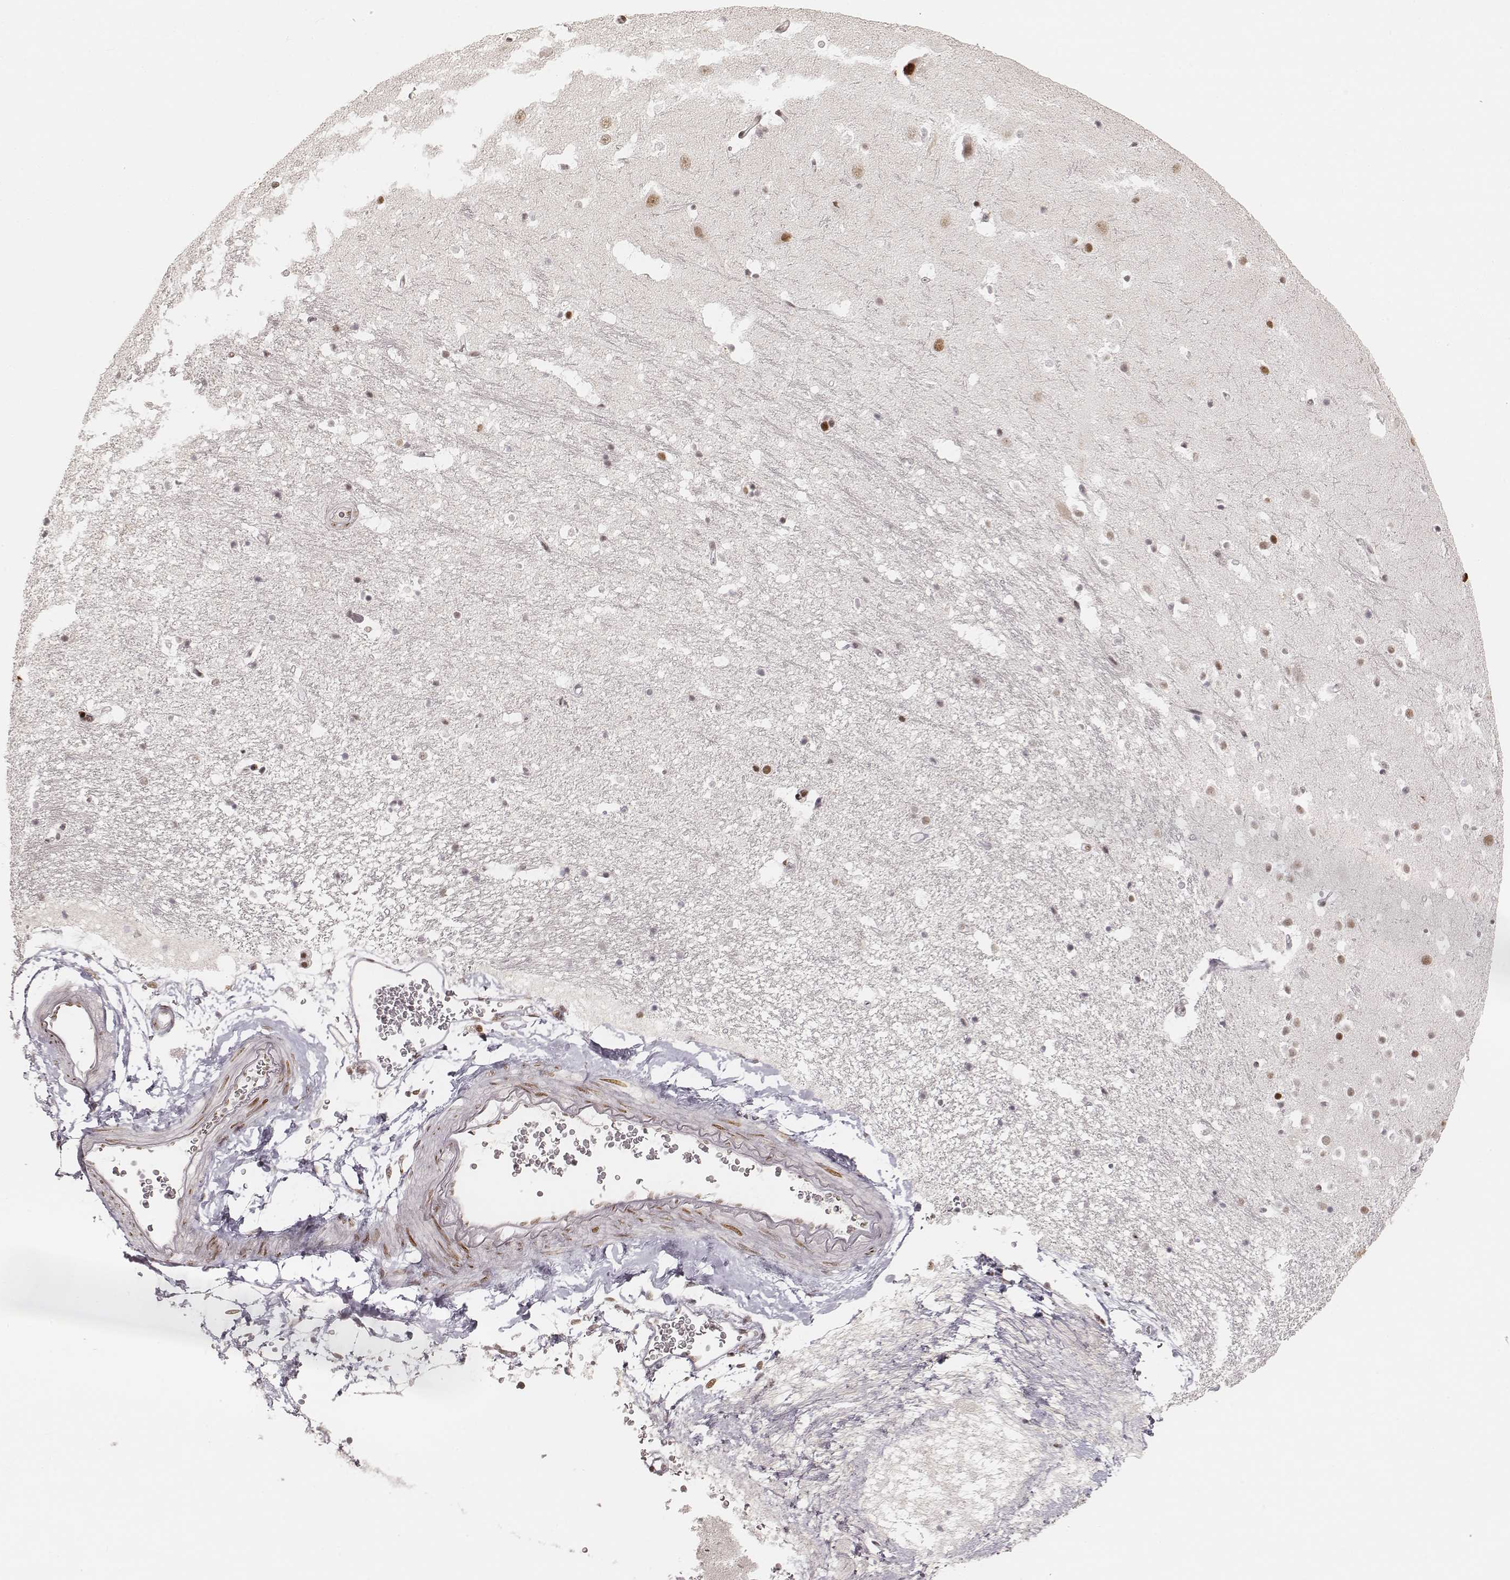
{"staining": {"intensity": "moderate", "quantity": "<25%", "location": "nuclear"}, "tissue": "hippocampus", "cell_type": "Glial cells", "image_type": "normal", "snomed": [{"axis": "morphology", "description": "Normal tissue, NOS"}, {"axis": "topography", "description": "Hippocampus"}], "caption": "An immunohistochemistry (IHC) histopathology image of unremarkable tissue is shown. Protein staining in brown highlights moderate nuclear positivity in hippocampus within glial cells. (brown staining indicates protein expression, while blue staining denotes nuclei).", "gene": "HNRNPC", "patient": {"sex": "male", "age": 44}}